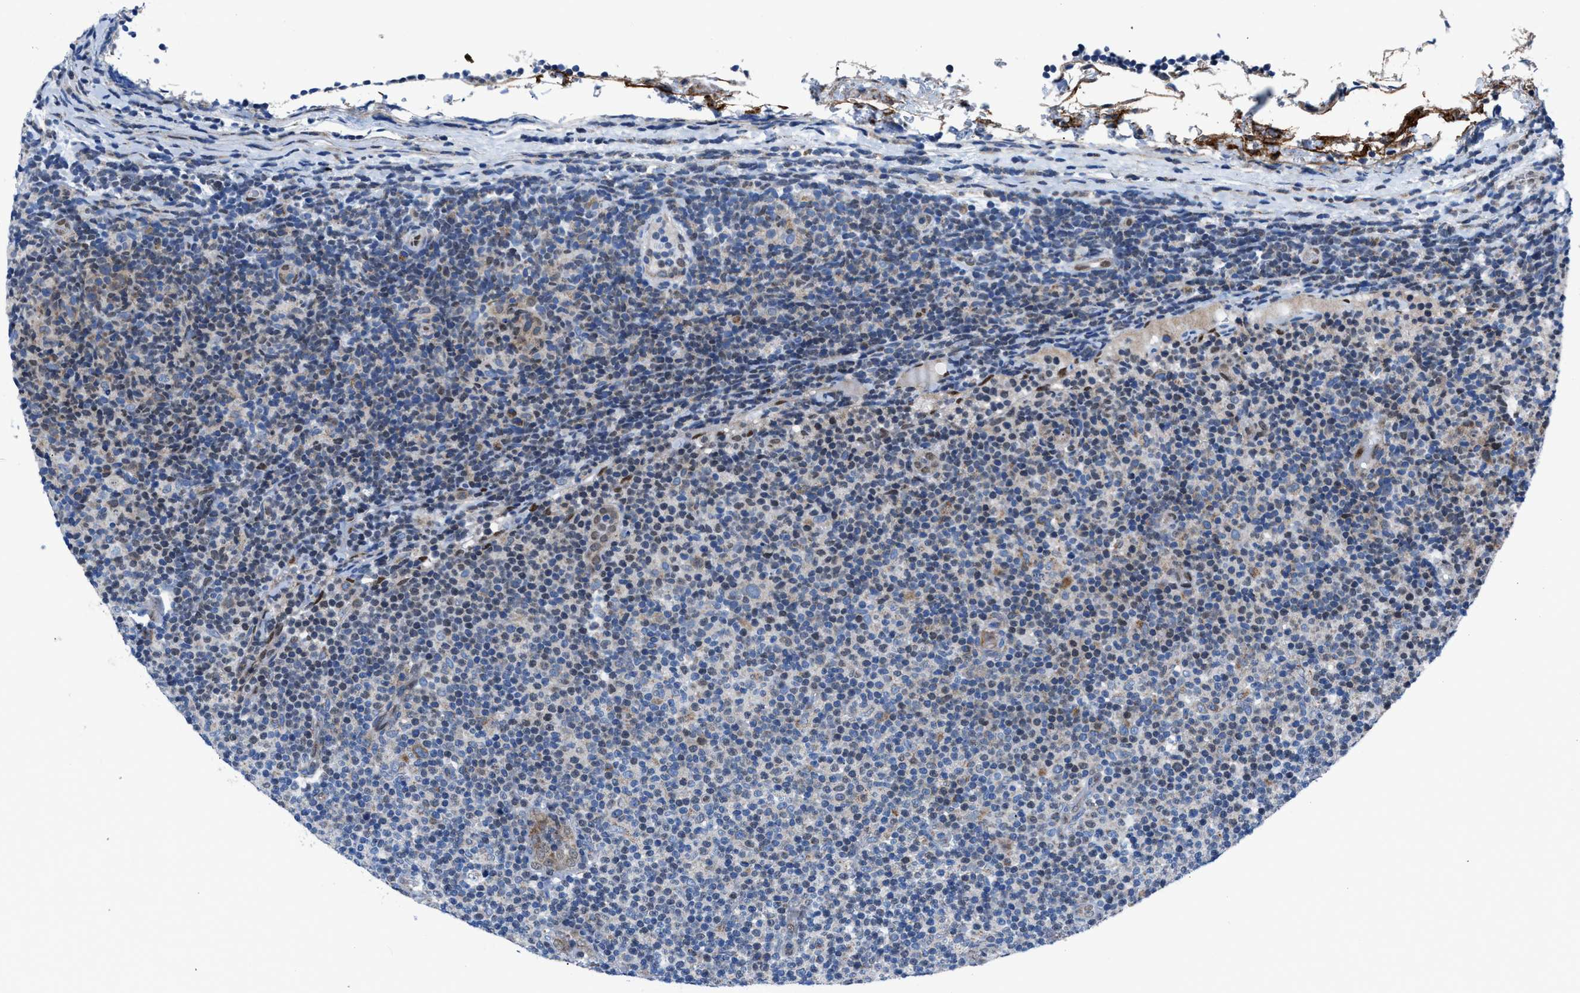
{"staining": {"intensity": "moderate", "quantity": "<25%", "location": "cytoplasmic/membranous"}, "tissue": "lymphoma", "cell_type": "Tumor cells", "image_type": "cancer", "snomed": [{"axis": "morphology", "description": "Malignant lymphoma, non-Hodgkin's type, Low grade"}, {"axis": "topography", "description": "Lymph node"}], "caption": "Malignant lymphoma, non-Hodgkin's type (low-grade) stained with a brown dye exhibits moderate cytoplasmic/membranous positive staining in about <25% of tumor cells.", "gene": "LMO2", "patient": {"sex": "male", "age": 83}}